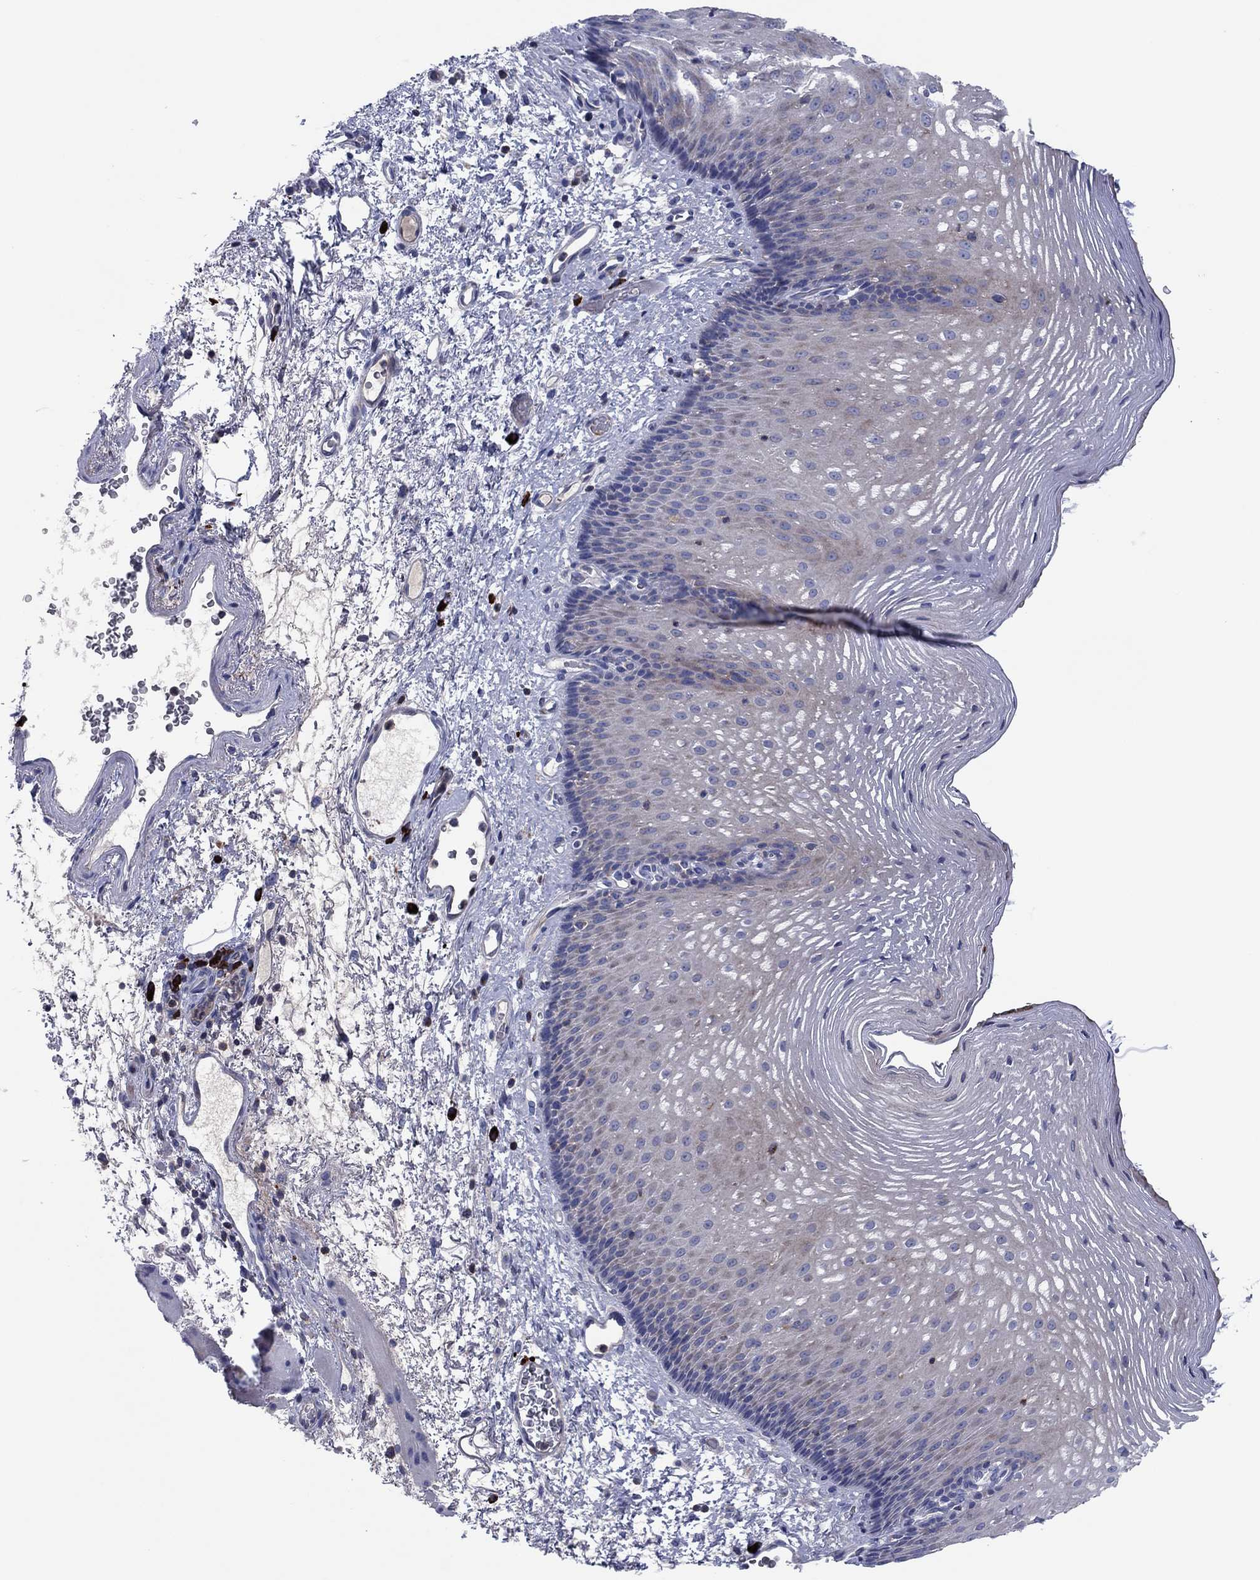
{"staining": {"intensity": "moderate", "quantity": "<25%", "location": "cytoplasmic/membranous"}, "tissue": "esophagus", "cell_type": "Squamous epithelial cells", "image_type": "normal", "snomed": [{"axis": "morphology", "description": "Normal tissue, NOS"}, {"axis": "topography", "description": "Esophagus"}], "caption": "An immunohistochemistry (IHC) micrograph of normal tissue is shown. Protein staining in brown highlights moderate cytoplasmic/membranous positivity in esophagus within squamous epithelial cells. Nuclei are stained in blue.", "gene": "PVR", "patient": {"sex": "male", "age": 76}}